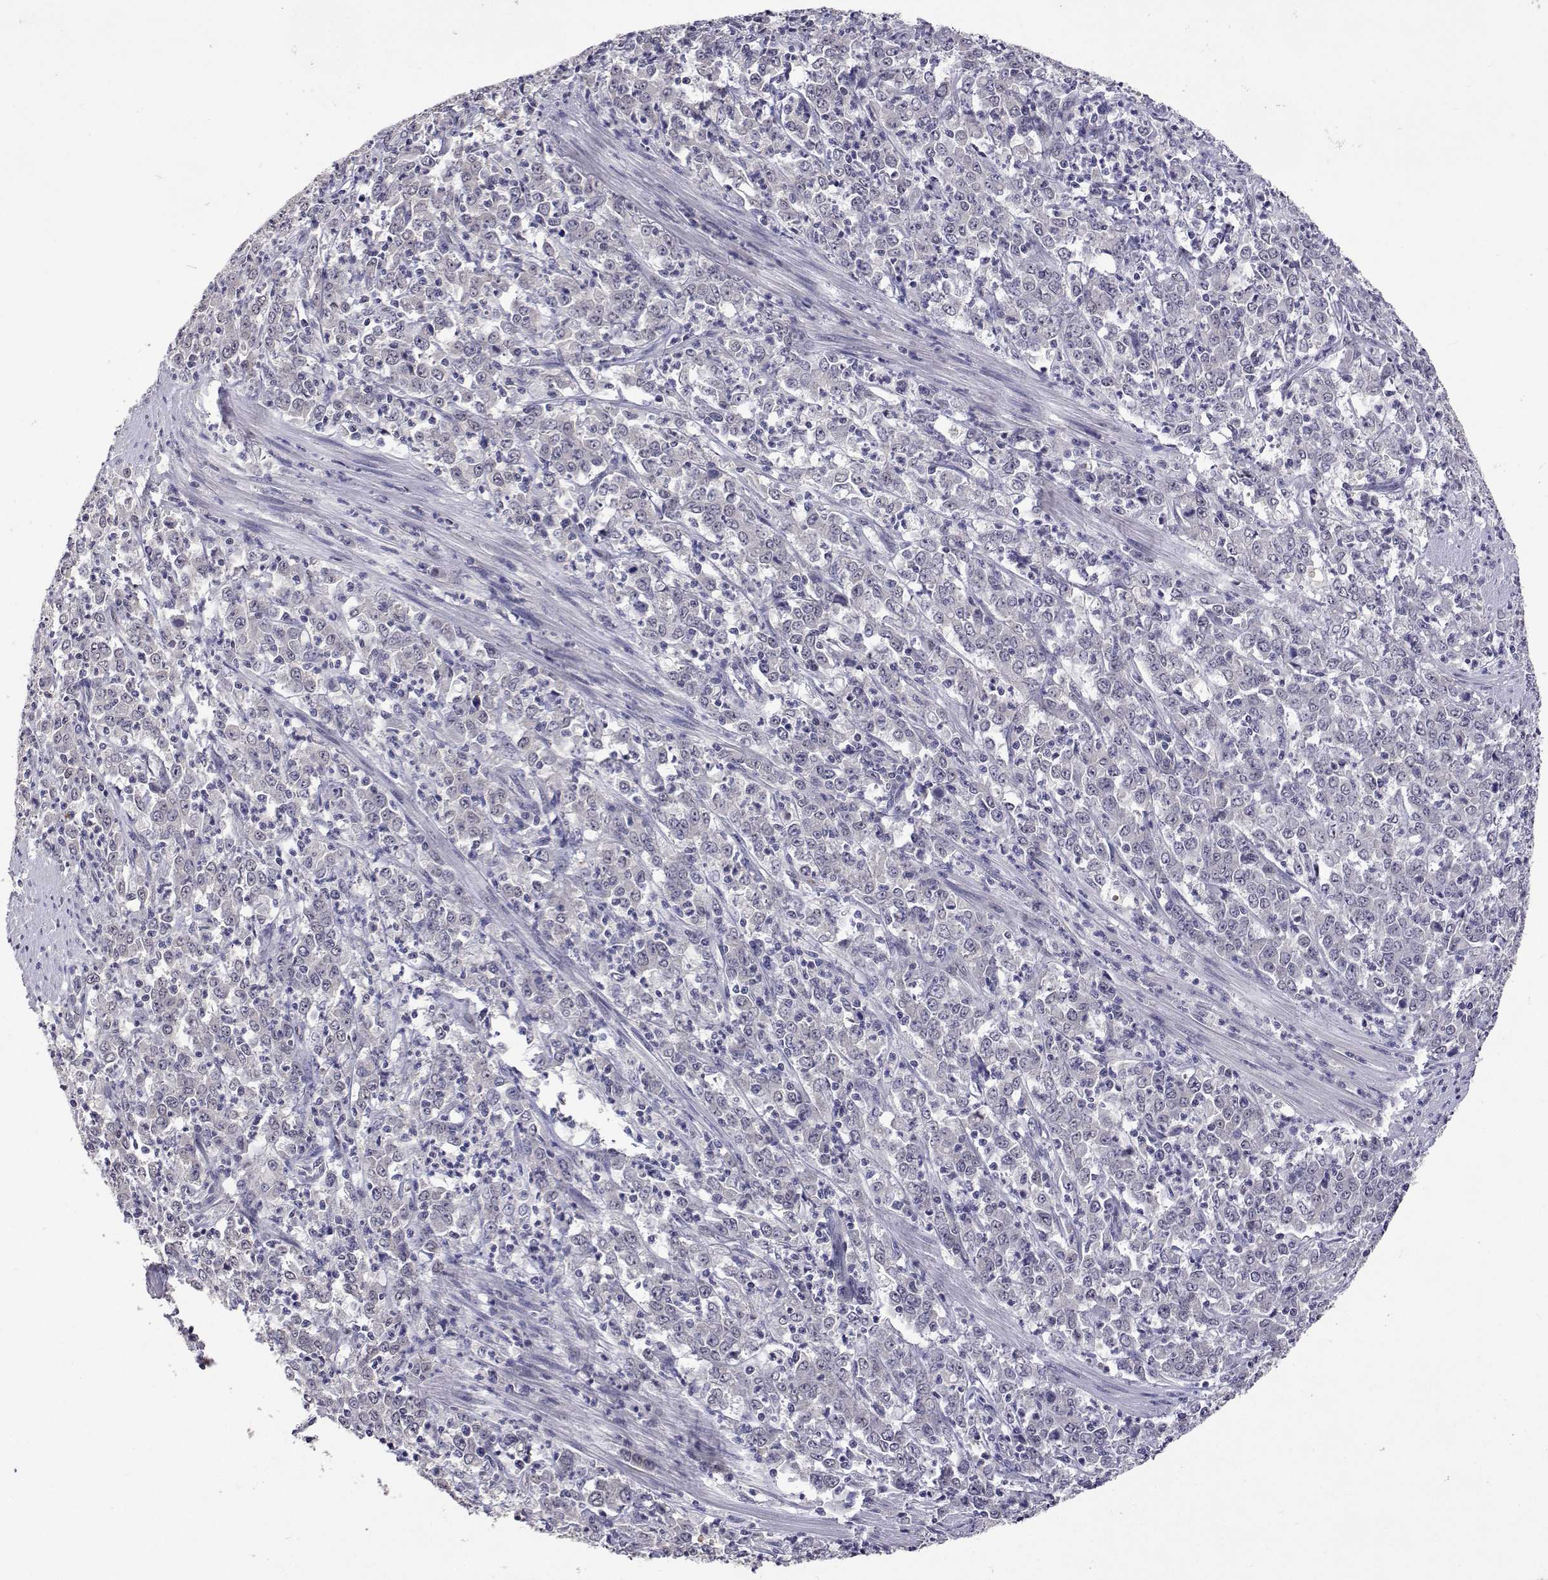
{"staining": {"intensity": "negative", "quantity": "none", "location": "none"}, "tissue": "stomach cancer", "cell_type": "Tumor cells", "image_type": "cancer", "snomed": [{"axis": "morphology", "description": "Adenocarcinoma, NOS"}, {"axis": "topography", "description": "Stomach, lower"}], "caption": "The micrograph reveals no staining of tumor cells in stomach adenocarcinoma.", "gene": "HNRNPA0", "patient": {"sex": "female", "age": 71}}